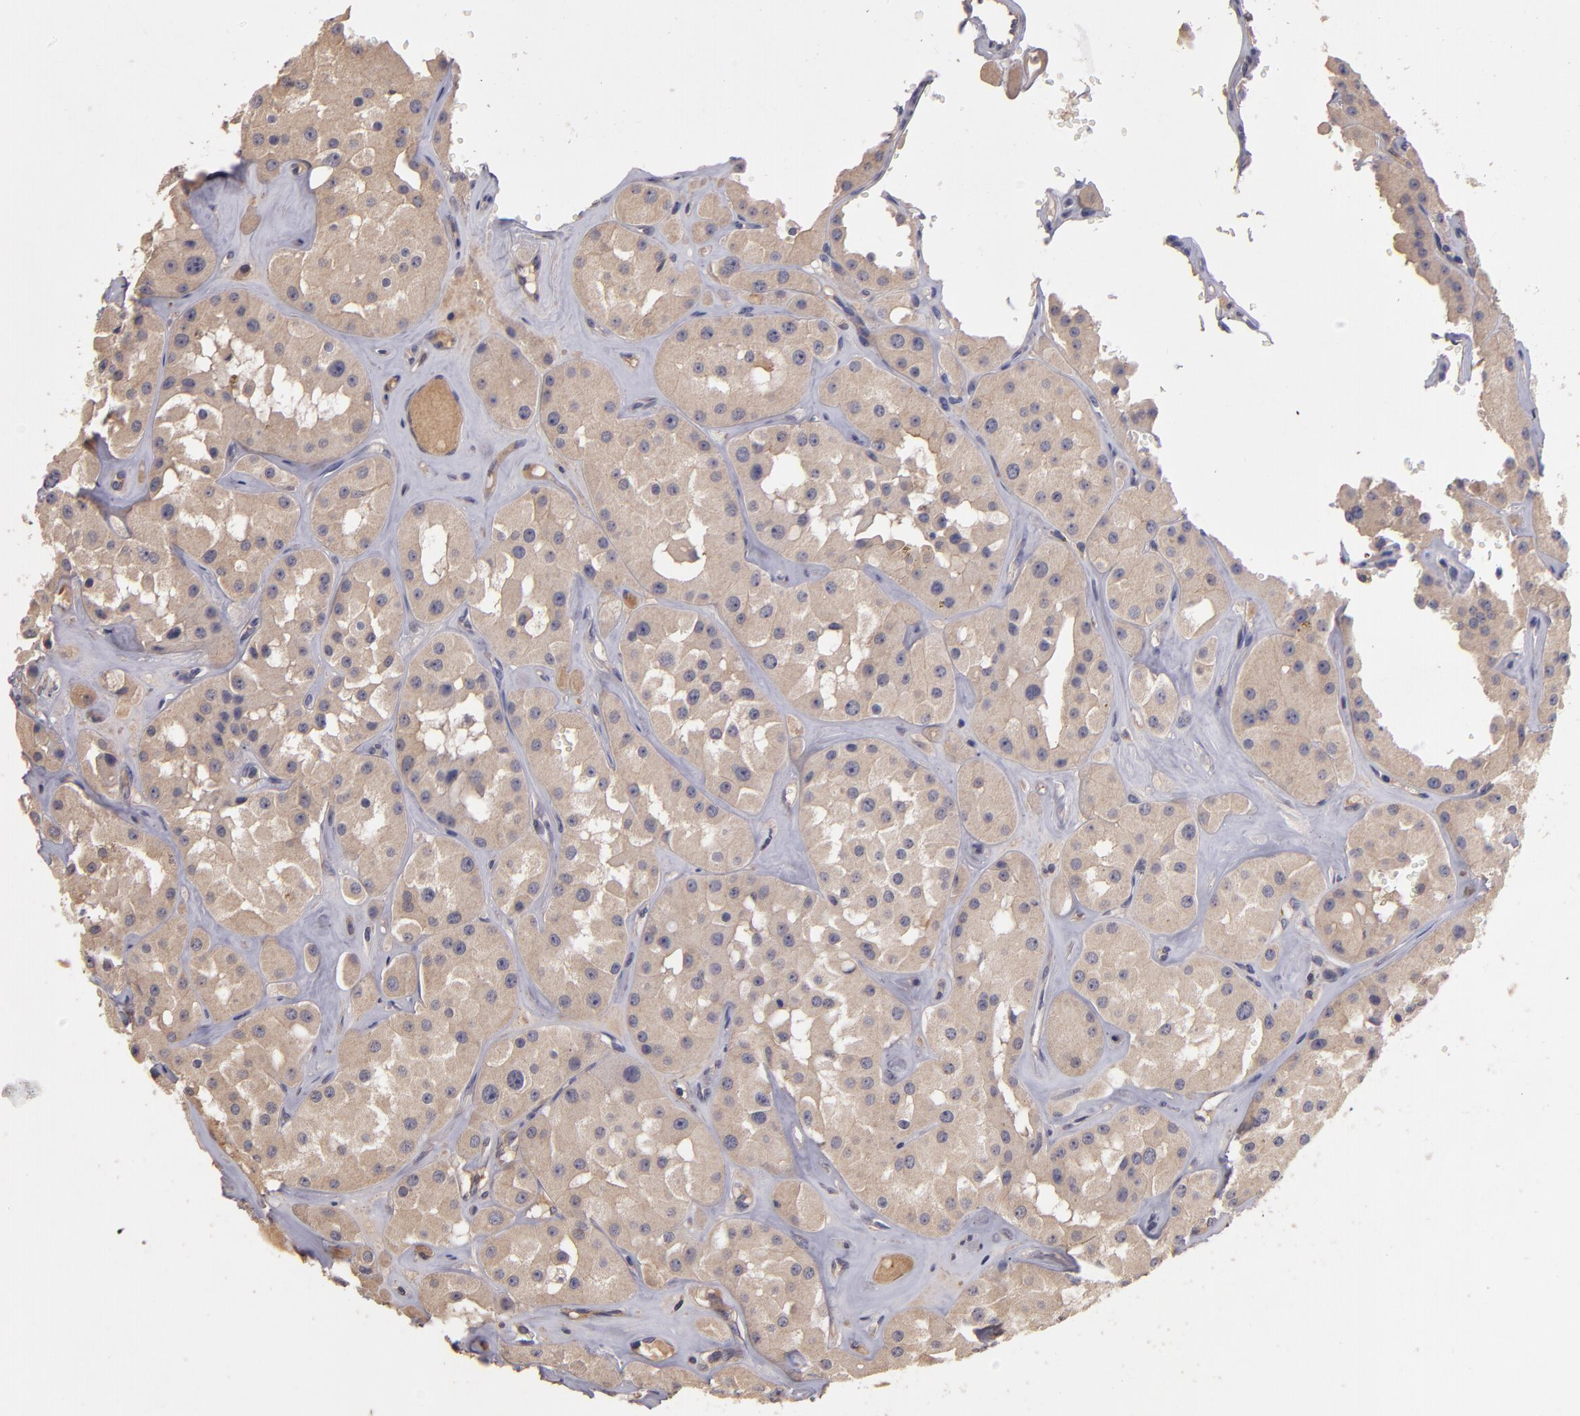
{"staining": {"intensity": "moderate", "quantity": ">75%", "location": "cytoplasmic/membranous"}, "tissue": "renal cancer", "cell_type": "Tumor cells", "image_type": "cancer", "snomed": [{"axis": "morphology", "description": "Adenocarcinoma, uncertain malignant potential"}, {"axis": "topography", "description": "Kidney"}], "caption": "DAB immunohistochemical staining of adenocarcinoma,  uncertain malignant potential (renal) shows moderate cytoplasmic/membranous protein positivity in about >75% of tumor cells.", "gene": "GNAZ", "patient": {"sex": "male", "age": 63}}